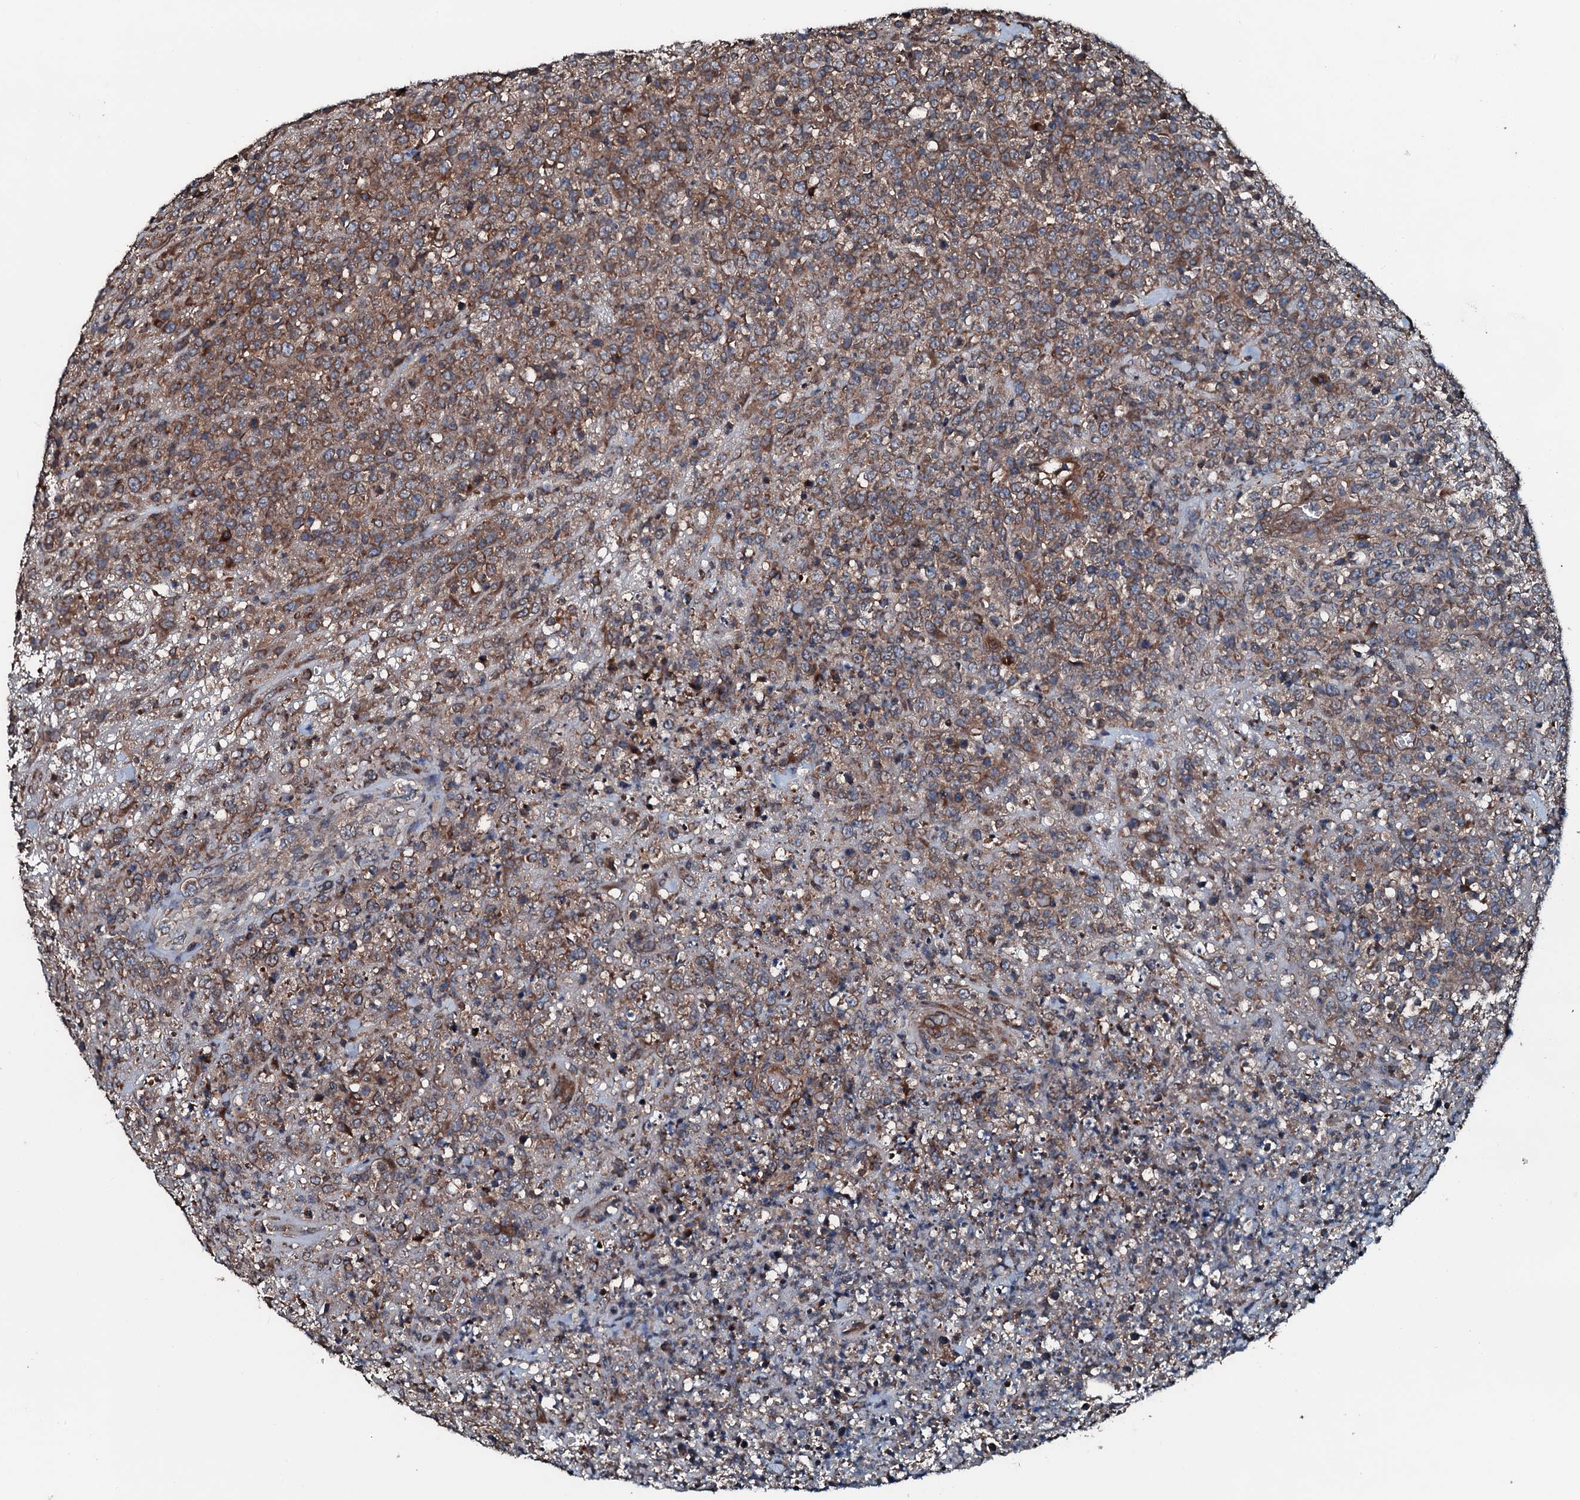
{"staining": {"intensity": "moderate", "quantity": ">75%", "location": "cytoplasmic/membranous"}, "tissue": "lymphoma", "cell_type": "Tumor cells", "image_type": "cancer", "snomed": [{"axis": "morphology", "description": "Malignant lymphoma, non-Hodgkin's type, High grade"}, {"axis": "topography", "description": "Colon"}], "caption": "Lymphoma stained with immunohistochemistry reveals moderate cytoplasmic/membranous expression in approximately >75% of tumor cells.", "gene": "AARS1", "patient": {"sex": "female", "age": 53}}